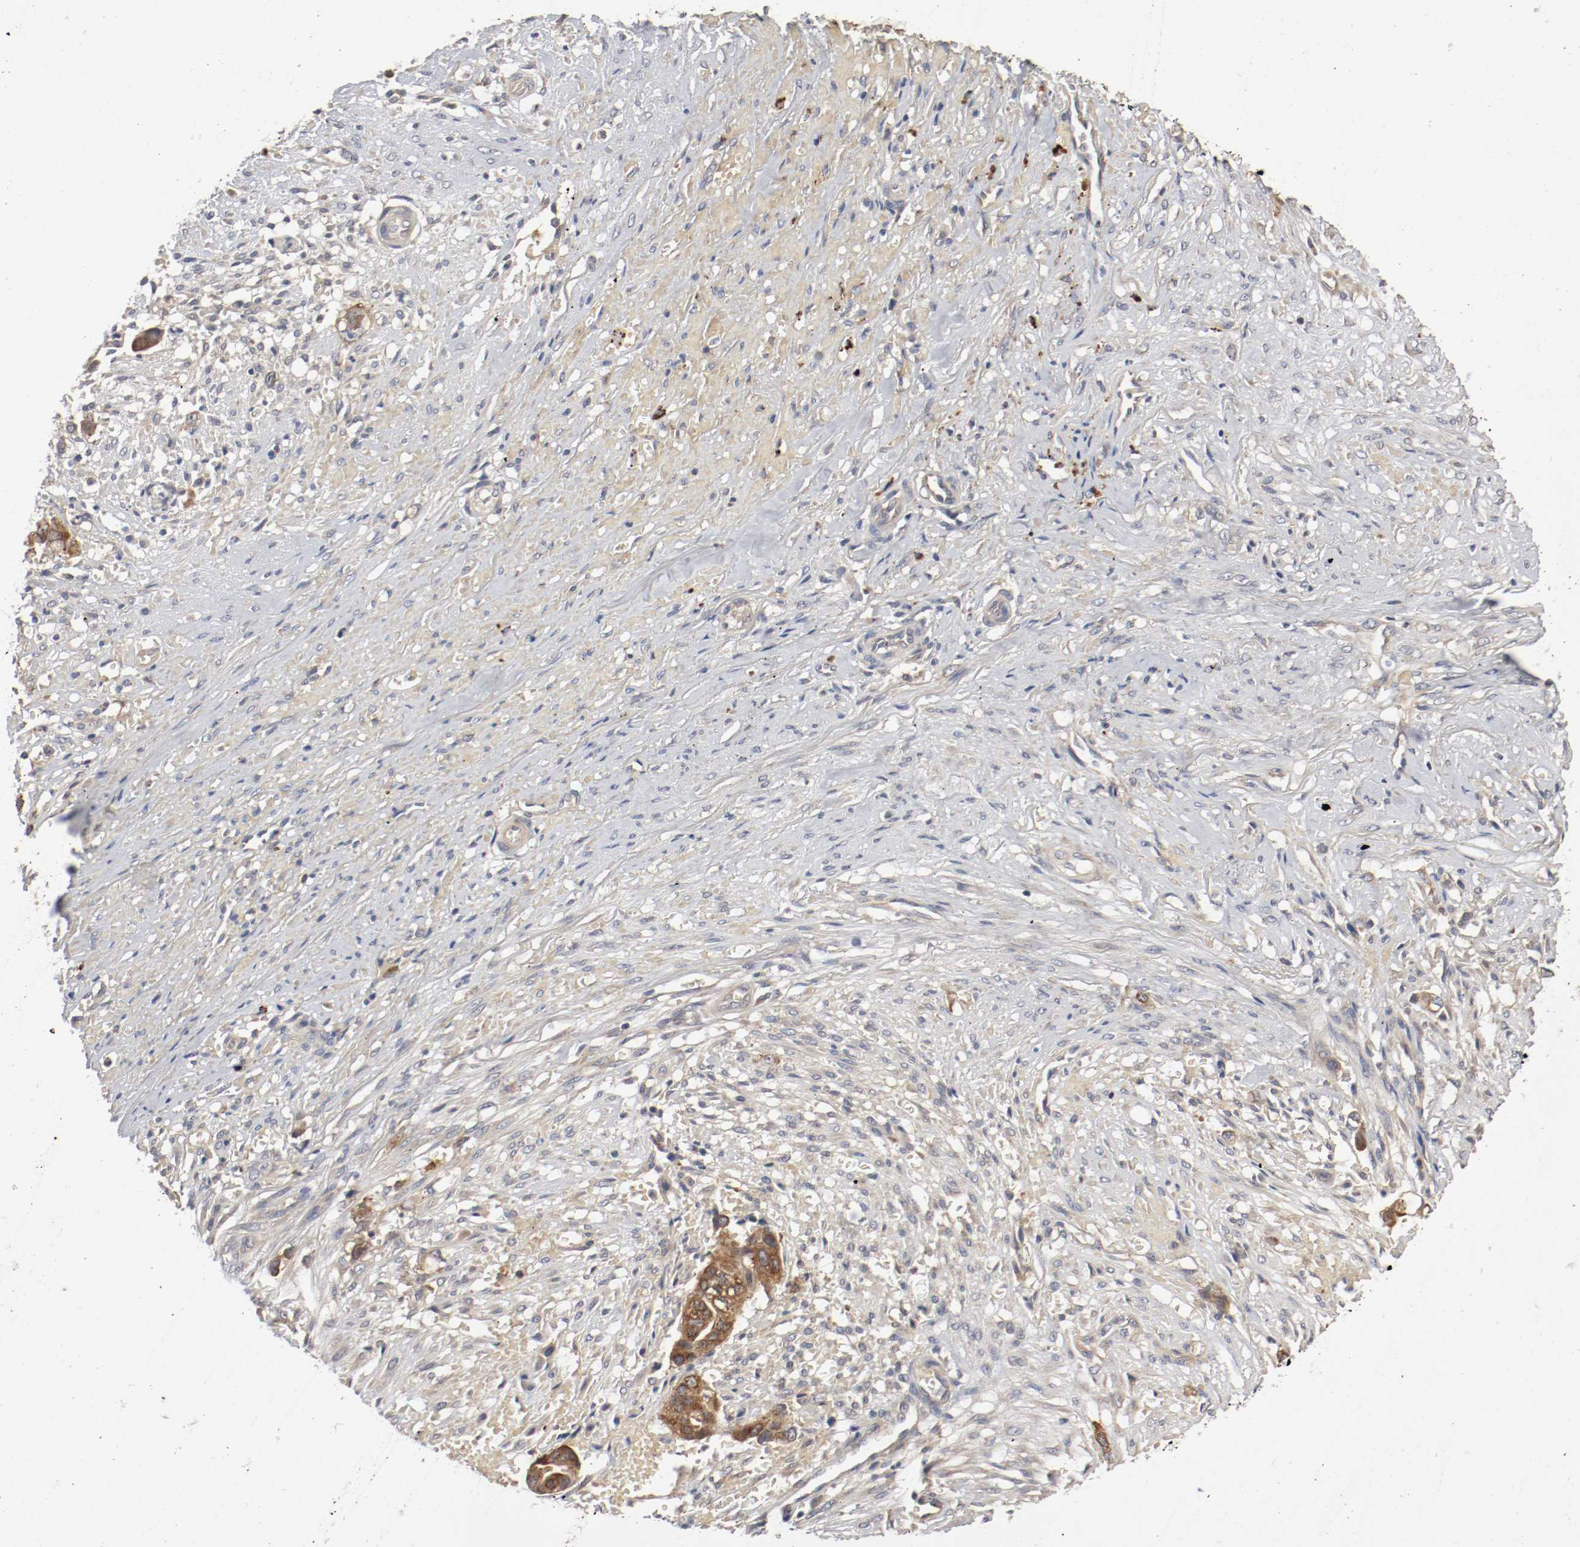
{"staining": {"intensity": "weak", "quantity": "25%-75%", "location": "cytoplasmic/membranous"}, "tissue": "liver cancer", "cell_type": "Tumor cells", "image_type": "cancer", "snomed": [{"axis": "morphology", "description": "Cholangiocarcinoma"}, {"axis": "topography", "description": "Liver"}], "caption": "Tumor cells reveal weak cytoplasmic/membranous positivity in about 25%-75% of cells in liver cholangiocarcinoma. Using DAB (3,3'-diaminobenzidine) (brown) and hematoxylin (blue) stains, captured at high magnification using brightfield microscopy.", "gene": "REN", "patient": {"sex": "female", "age": 70}}